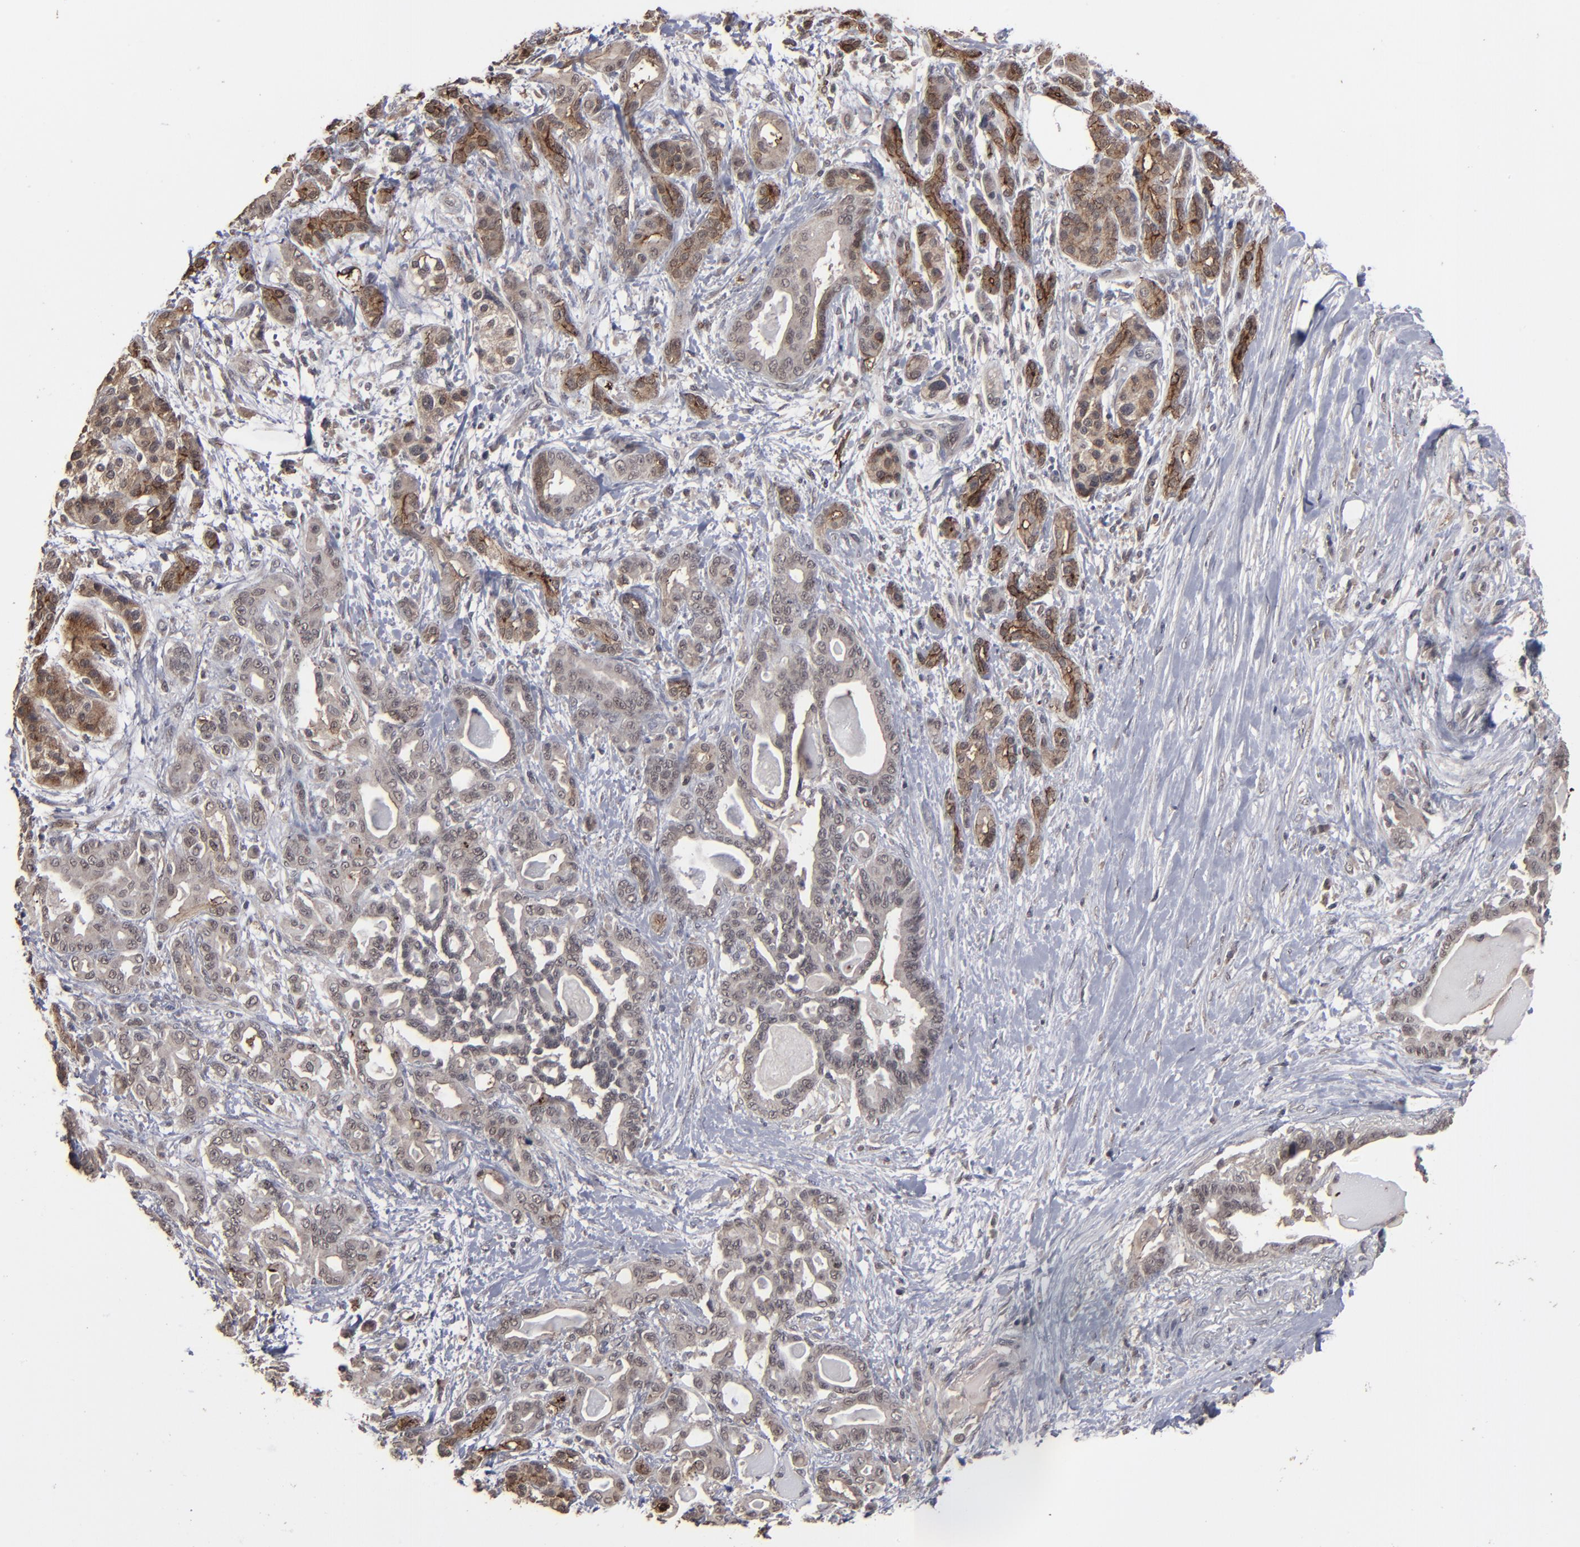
{"staining": {"intensity": "moderate", "quantity": "25%-75%", "location": "cytoplasmic/membranous"}, "tissue": "pancreatic cancer", "cell_type": "Tumor cells", "image_type": "cancer", "snomed": [{"axis": "morphology", "description": "Adenocarcinoma, NOS"}, {"axis": "topography", "description": "Pancreas"}], "caption": "Human pancreatic cancer stained for a protein (brown) exhibits moderate cytoplasmic/membranous positive staining in approximately 25%-75% of tumor cells.", "gene": "SLC22A17", "patient": {"sex": "male", "age": 63}}